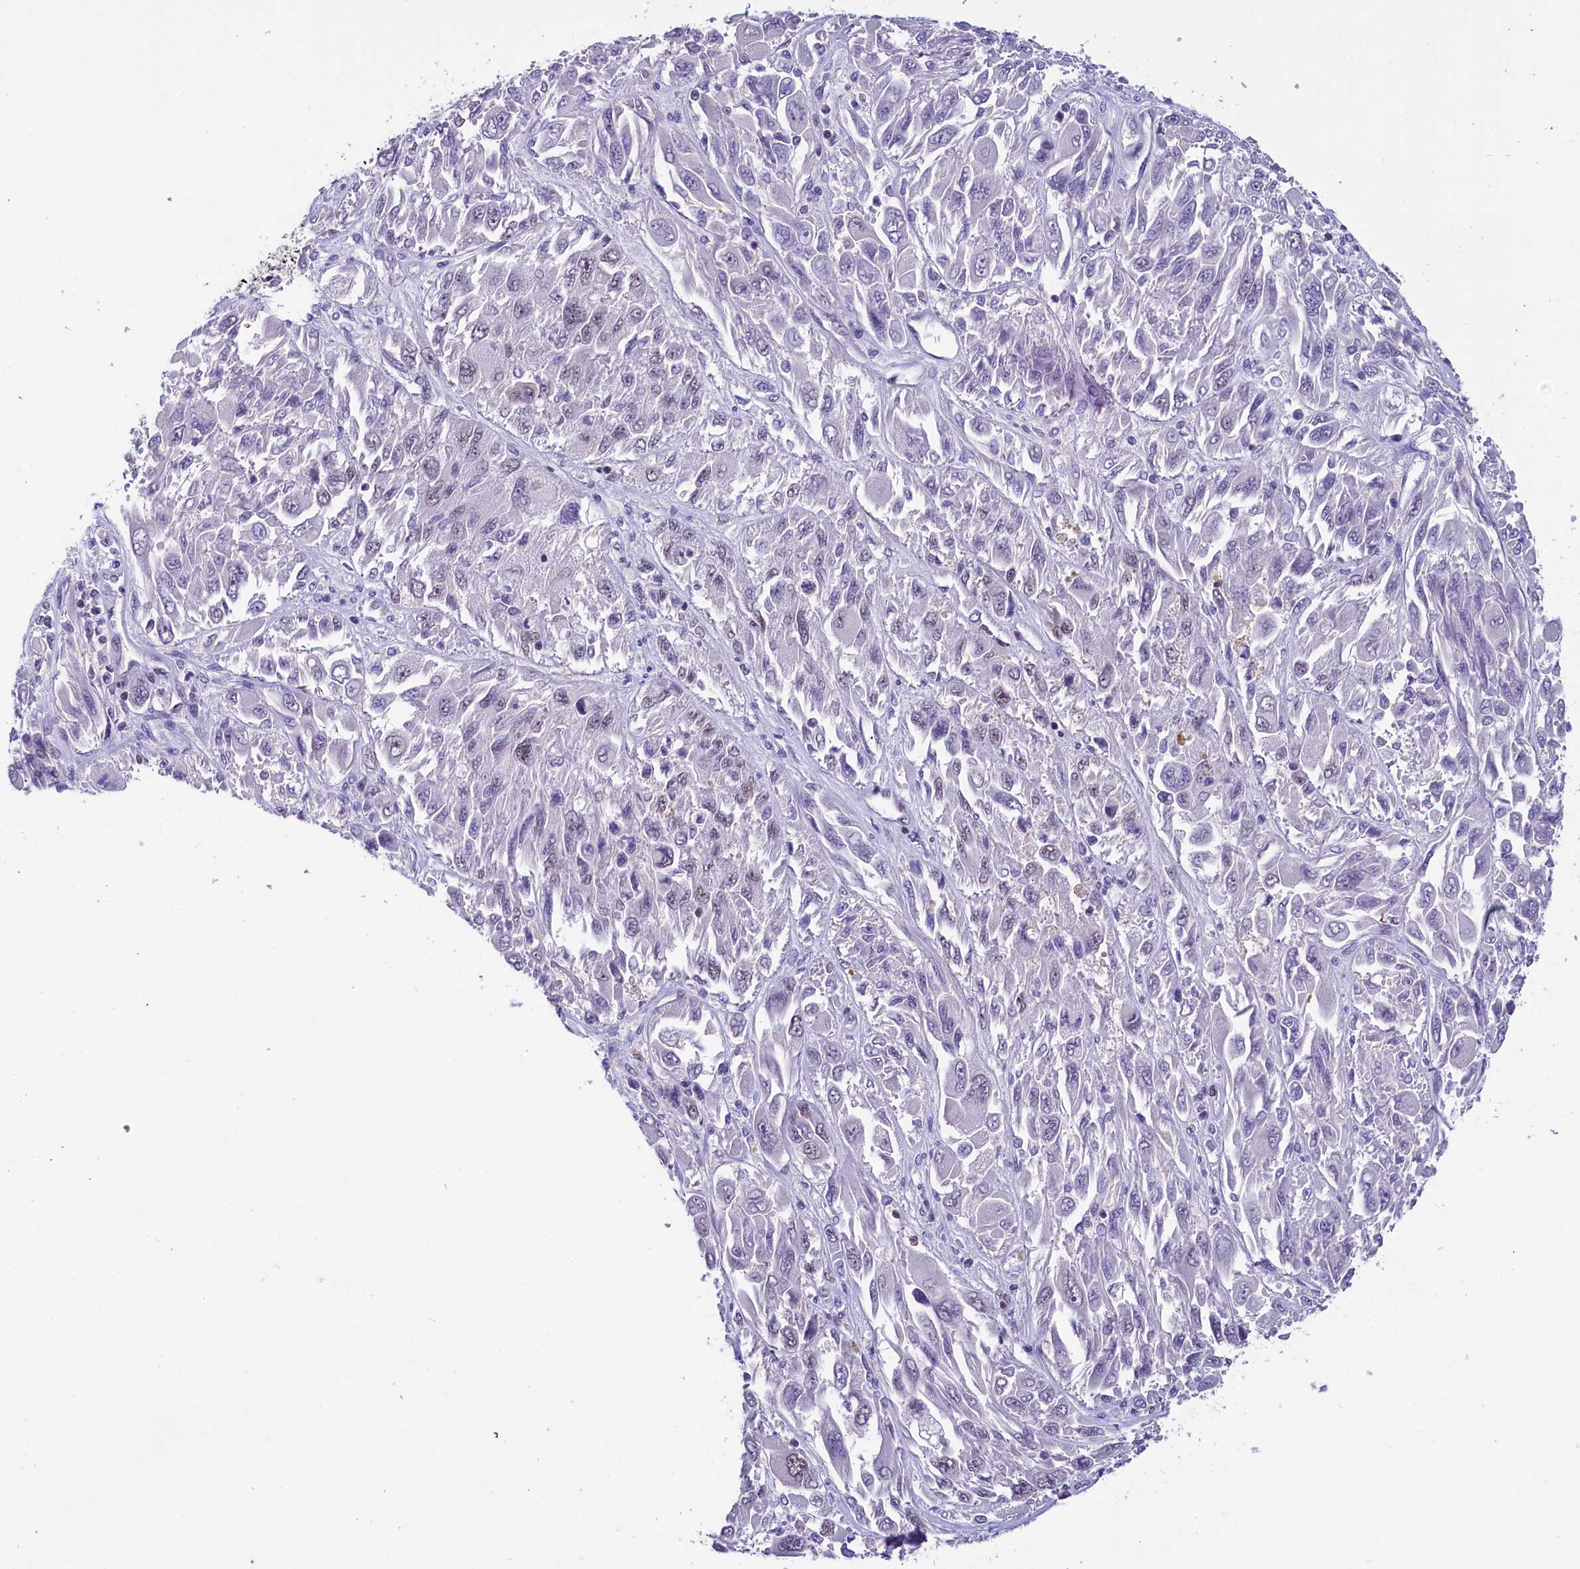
{"staining": {"intensity": "weak", "quantity": "<25%", "location": "nuclear"}, "tissue": "melanoma", "cell_type": "Tumor cells", "image_type": "cancer", "snomed": [{"axis": "morphology", "description": "Malignant melanoma, NOS"}, {"axis": "topography", "description": "Skin"}], "caption": "This is an immunohistochemistry micrograph of human malignant melanoma. There is no staining in tumor cells.", "gene": "ZC3H4", "patient": {"sex": "female", "age": 91}}